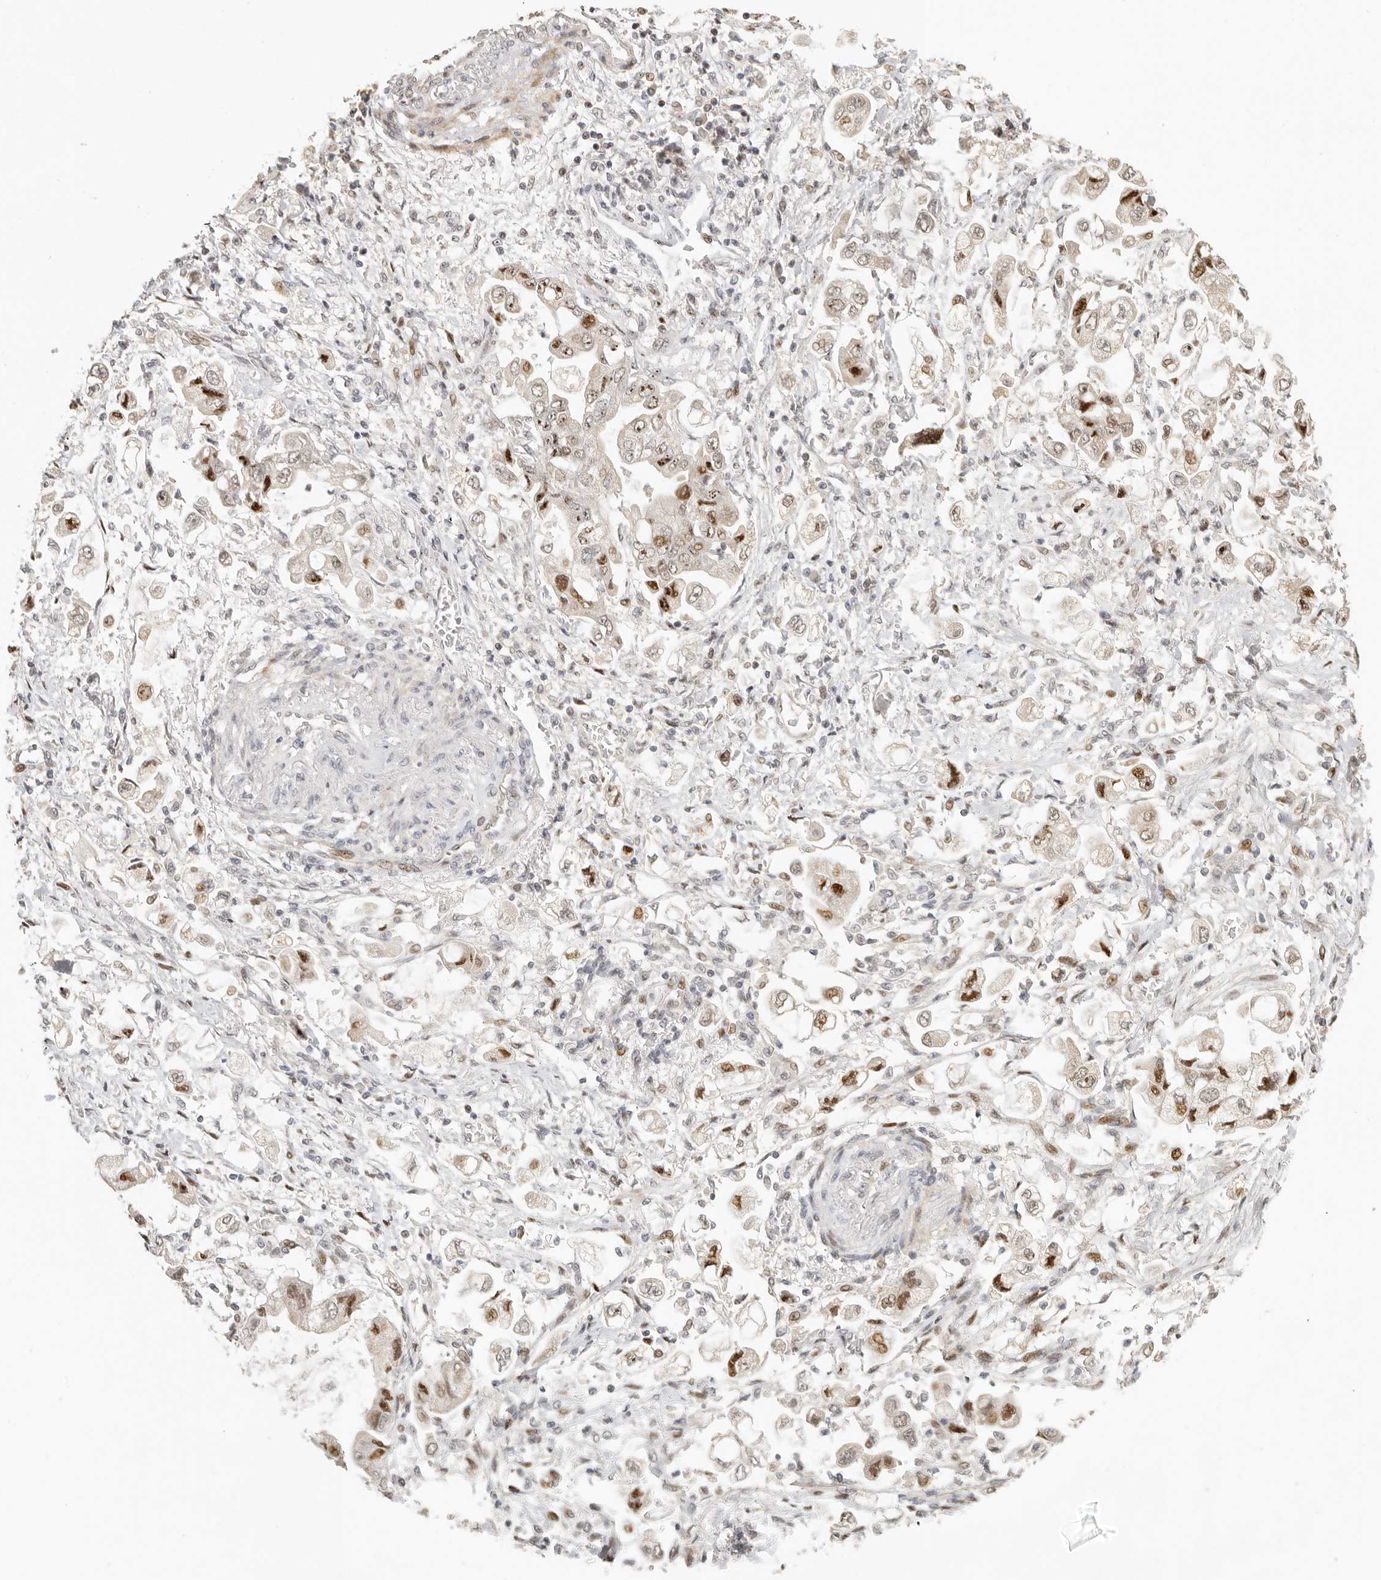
{"staining": {"intensity": "moderate", "quantity": ">75%", "location": "nuclear"}, "tissue": "stomach cancer", "cell_type": "Tumor cells", "image_type": "cancer", "snomed": [{"axis": "morphology", "description": "Adenocarcinoma, NOS"}, {"axis": "topography", "description": "Stomach"}], "caption": "Protein staining of adenocarcinoma (stomach) tissue demonstrates moderate nuclear expression in about >75% of tumor cells. The staining was performed using DAB (3,3'-diaminobenzidine) to visualize the protein expression in brown, while the nuclei were stained in blue with hematoxylin (Magnification: 20x).", "gene": "GPBP1L1", "patient": {"sex": "male", "age": 62}}